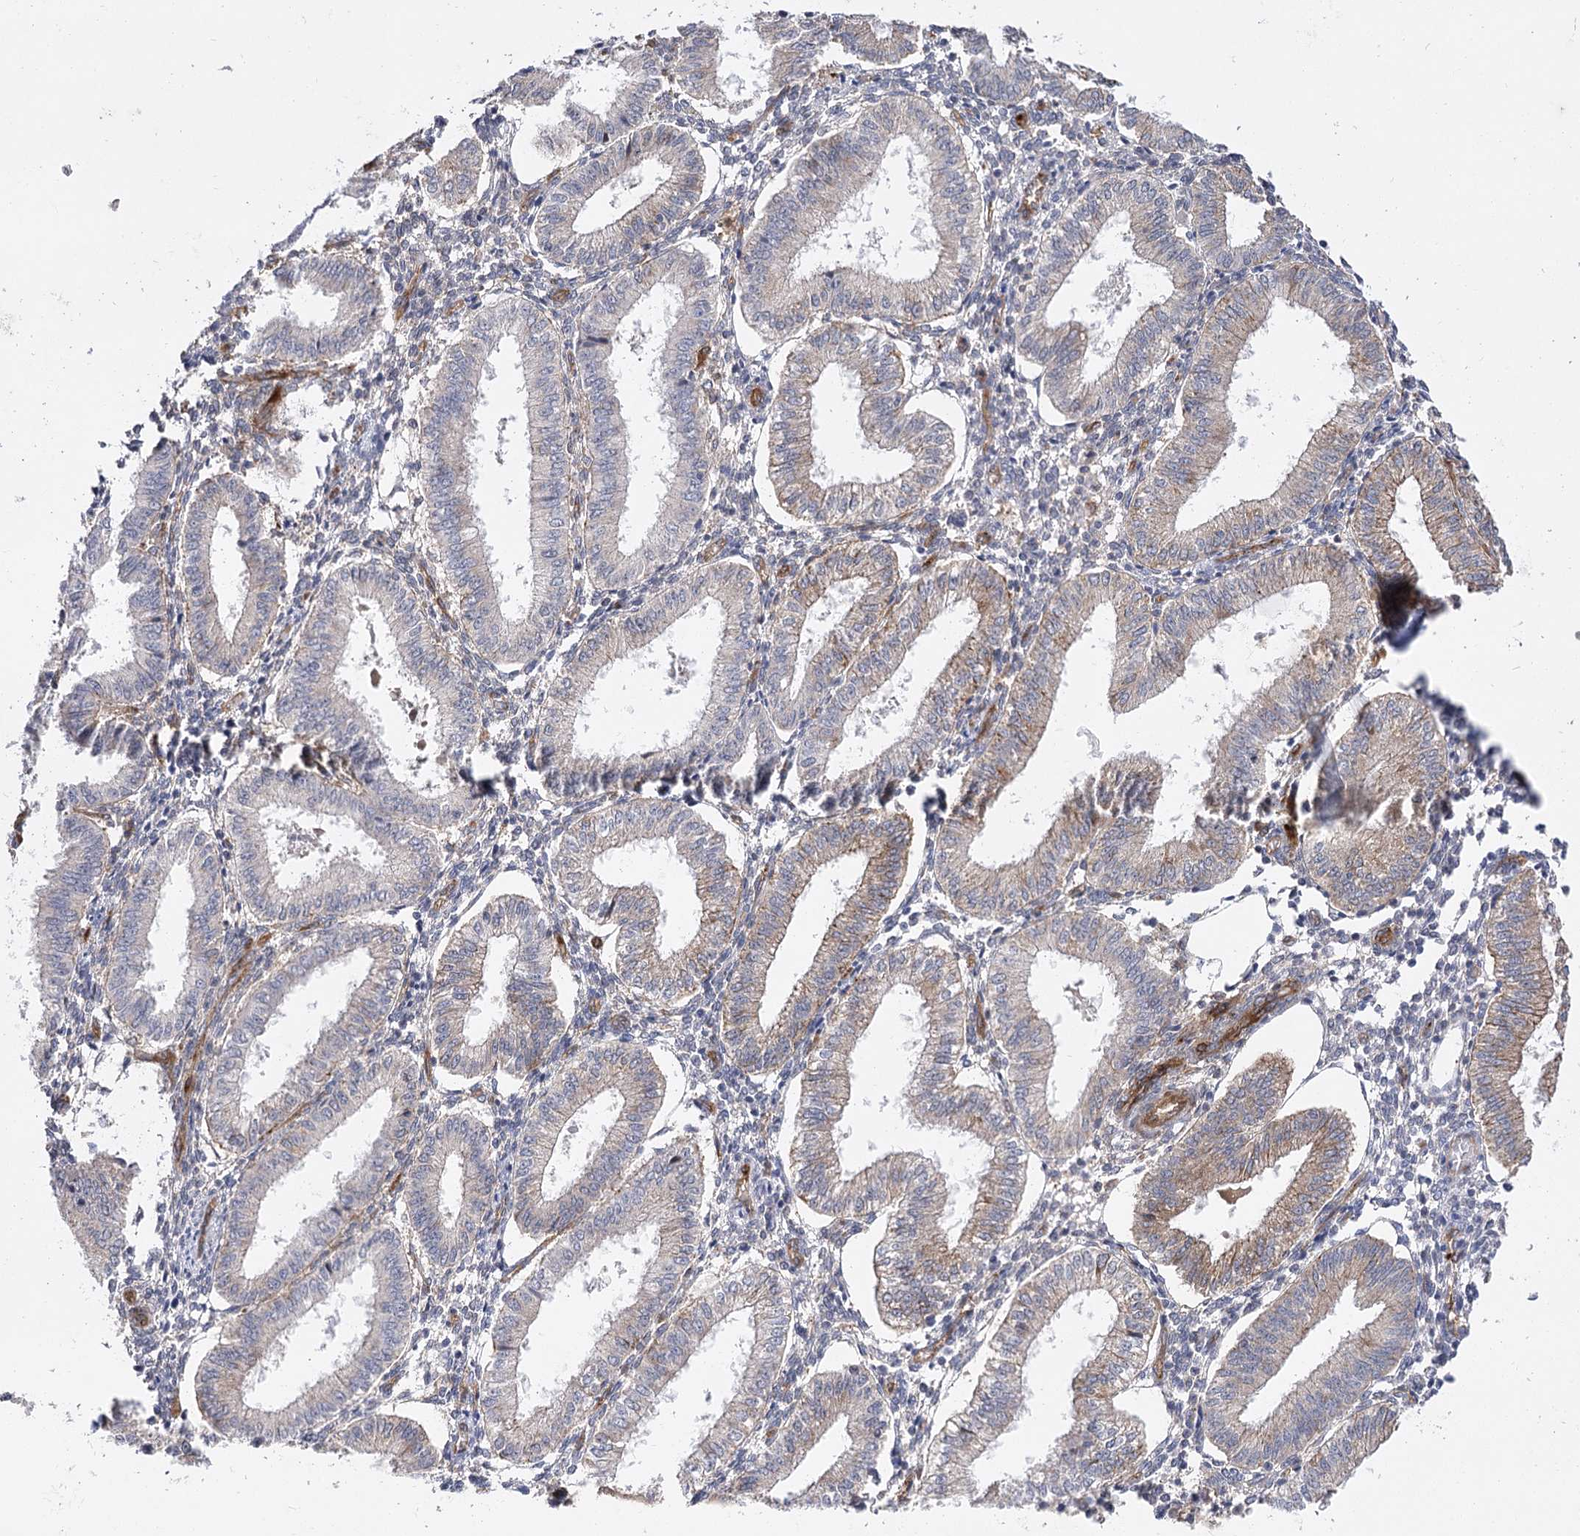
{"staining": {"intensity": "negative", "quantity": "none", "location": "none"}, "tissue": "endometrium", "cell_type": "Cells in endometrial stroma", "image_type": "normal", "snomed": [{"axis": "morphology", "description": "Normal tissue, NOS"}, {"axis": "topography", "description": "Endometrium"}], "caption": "The immunohistochemistry (IHC) photomicrograph has no significant expression in cells in endometrial stroma of endometrium.", "gene": "ARHGAP31", "patient": {"sex": "female", "age": 39}}